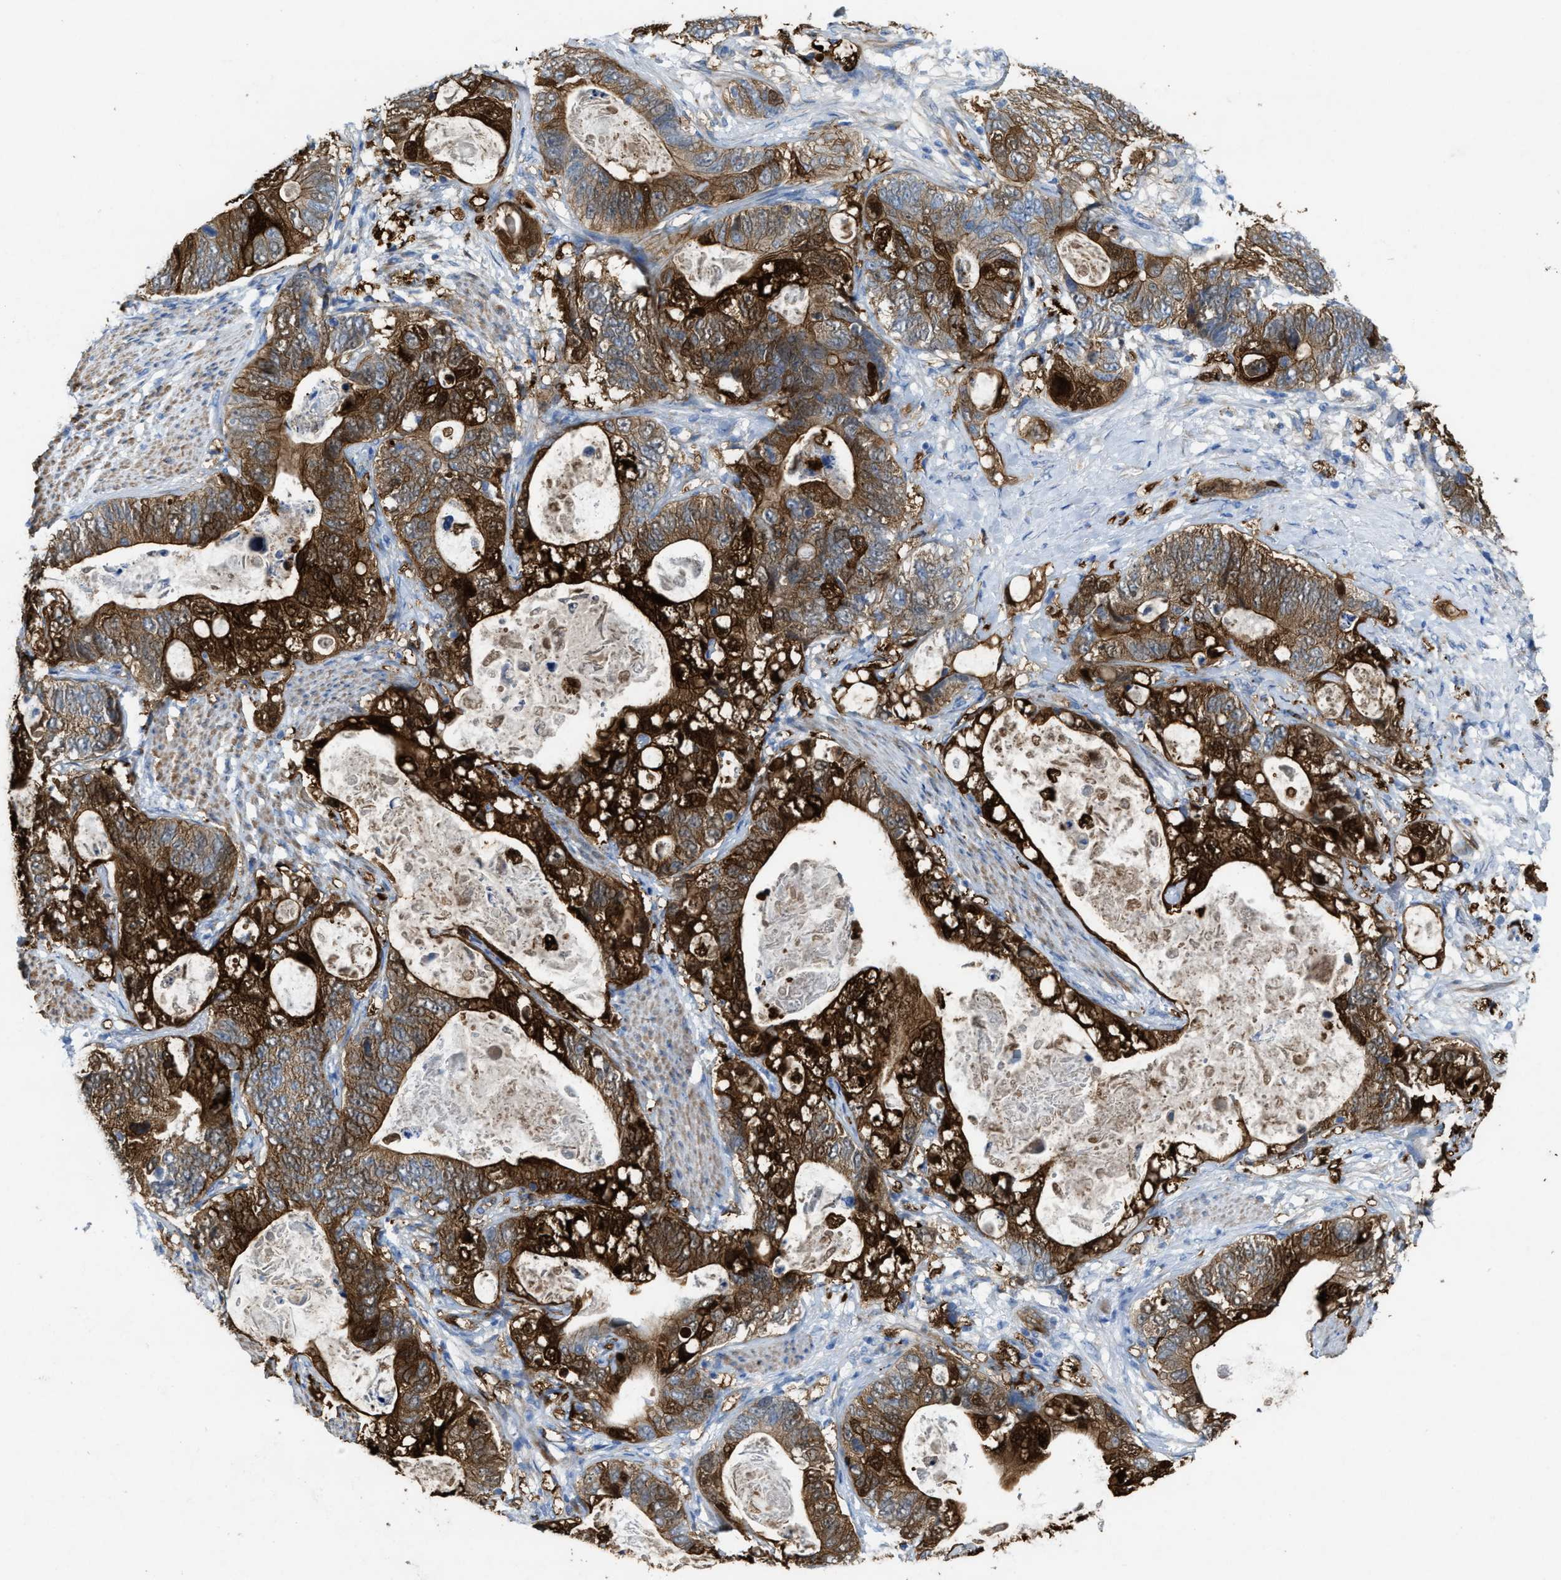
{"staining": {"intensity": "strong", "quantity": ">75%", "location": "cytoplasmic/membranous"}, "tissue": "stomach cancer", "cell_type": "Tumor cells", "image_type": "cancer", "snomed": [{"axis": "morphology", "description": "Normal tissue, NOS"}, {"axis": "morphology", "description": "Adenocarcinoma, NOS"}, {"axis": "topography", "description": "Stomach"}], "caption": "Brown immunohistochemical staining in adenocarcinoma (stomach) shows strong cytoplasmic/membranous staining in approximately >75% of tumor cells.", "gene": "ASS1", "patient": {"sex": "female", "age": 89}}